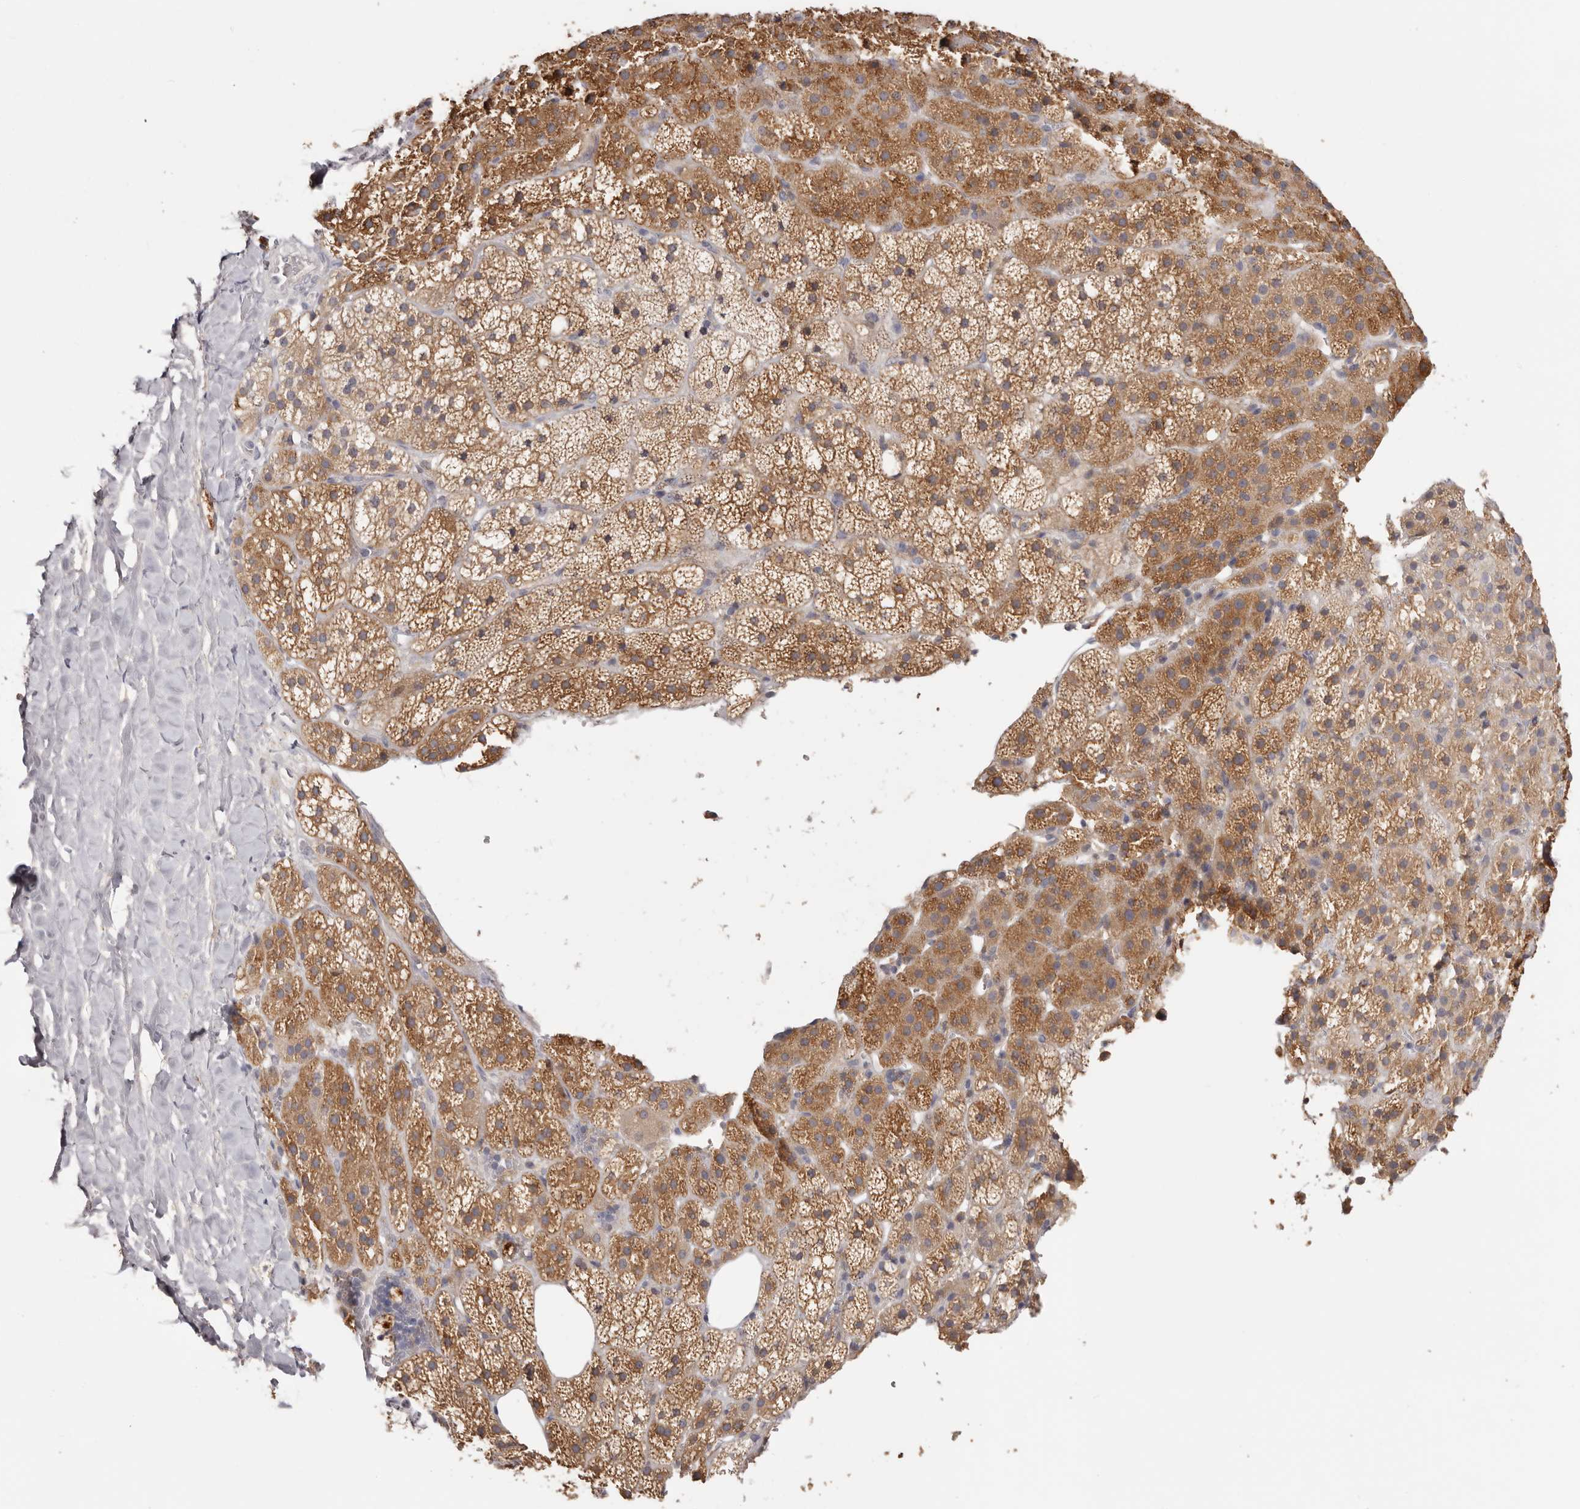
{"staining": {"intensity": "moderate", "quantity": "25%-75%", "location": "cytoplasmic/membranous"}, "tissue": "adrenal gland", "cell_type": "Glandular cells", "image_type": "normal", "snomed": [{"axis": "morphology", "description": "Normal tissue, NOS"}, {"axis": "topography", "description": "Adrenal gland"}], "caption": "Protein analysis of normal adrenal gland shows moderate cytoplasmic/membranous staining in approximately 25%-75% of glandular cells.", "gene": "CCDC190", "patient": {"sex": "female", "age": 59}}